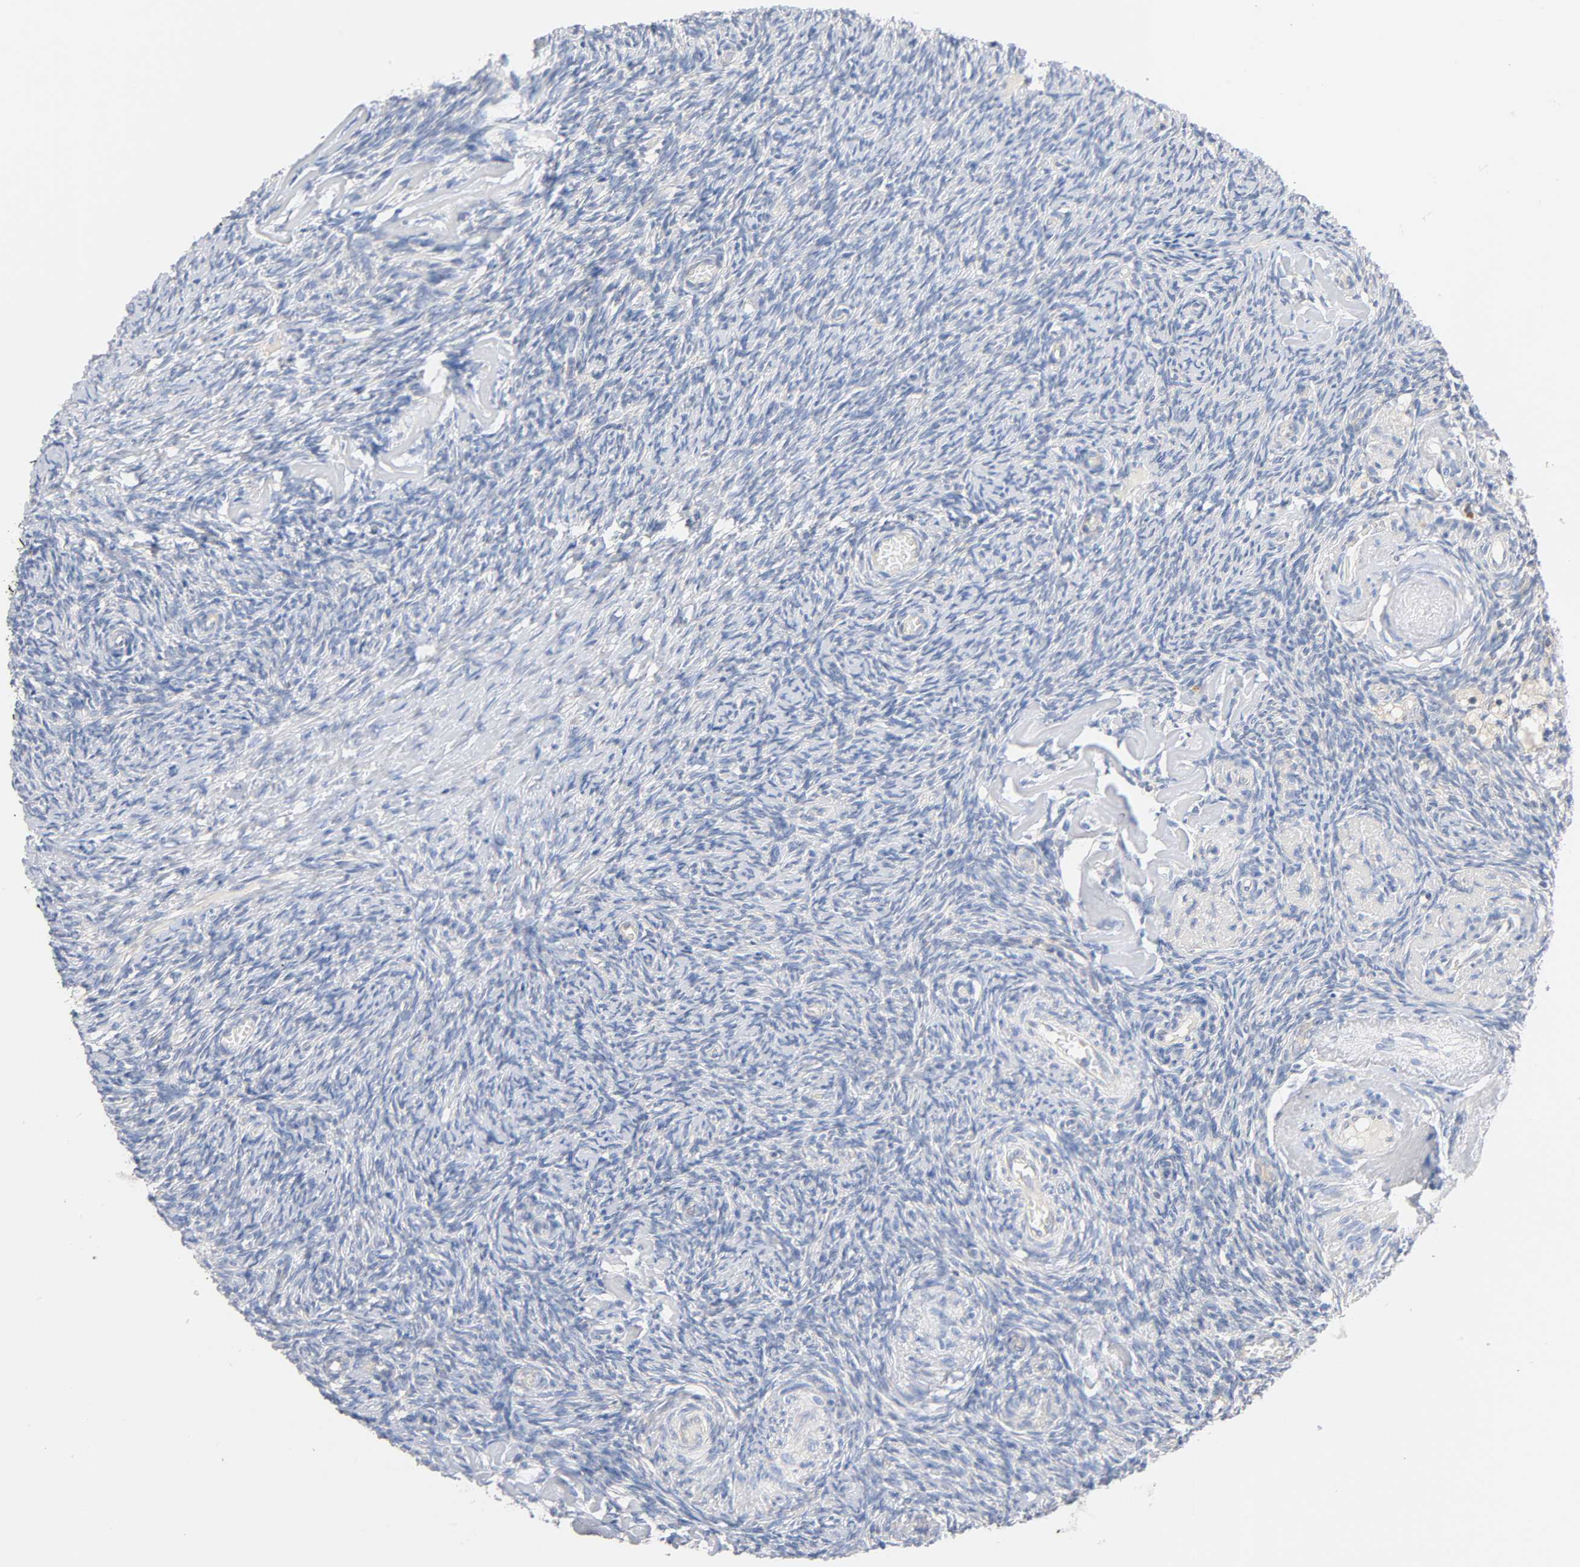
{"staining": {"intensity": "negative", "quantity": "none", "location": "none"}, "tissue": "ovary", "cell_type": "Ovarian stroma cells", "image_type": "normal", "snomed": [{"axis": "morphology", "description": "Normal tissue, NOS"}, {"axis": "topography", "description": "Ovary"}], "caption": "Image shows no protein positivity in ovarian stroma cells of benign ovary. (DAB (3,3'-diaminobenzidine) immunohistochemistry (IHC) visualized using brightfield microscopy, high magnification).", "gene": "MALT1", "patient": {"sex": "female", "age": 60}}